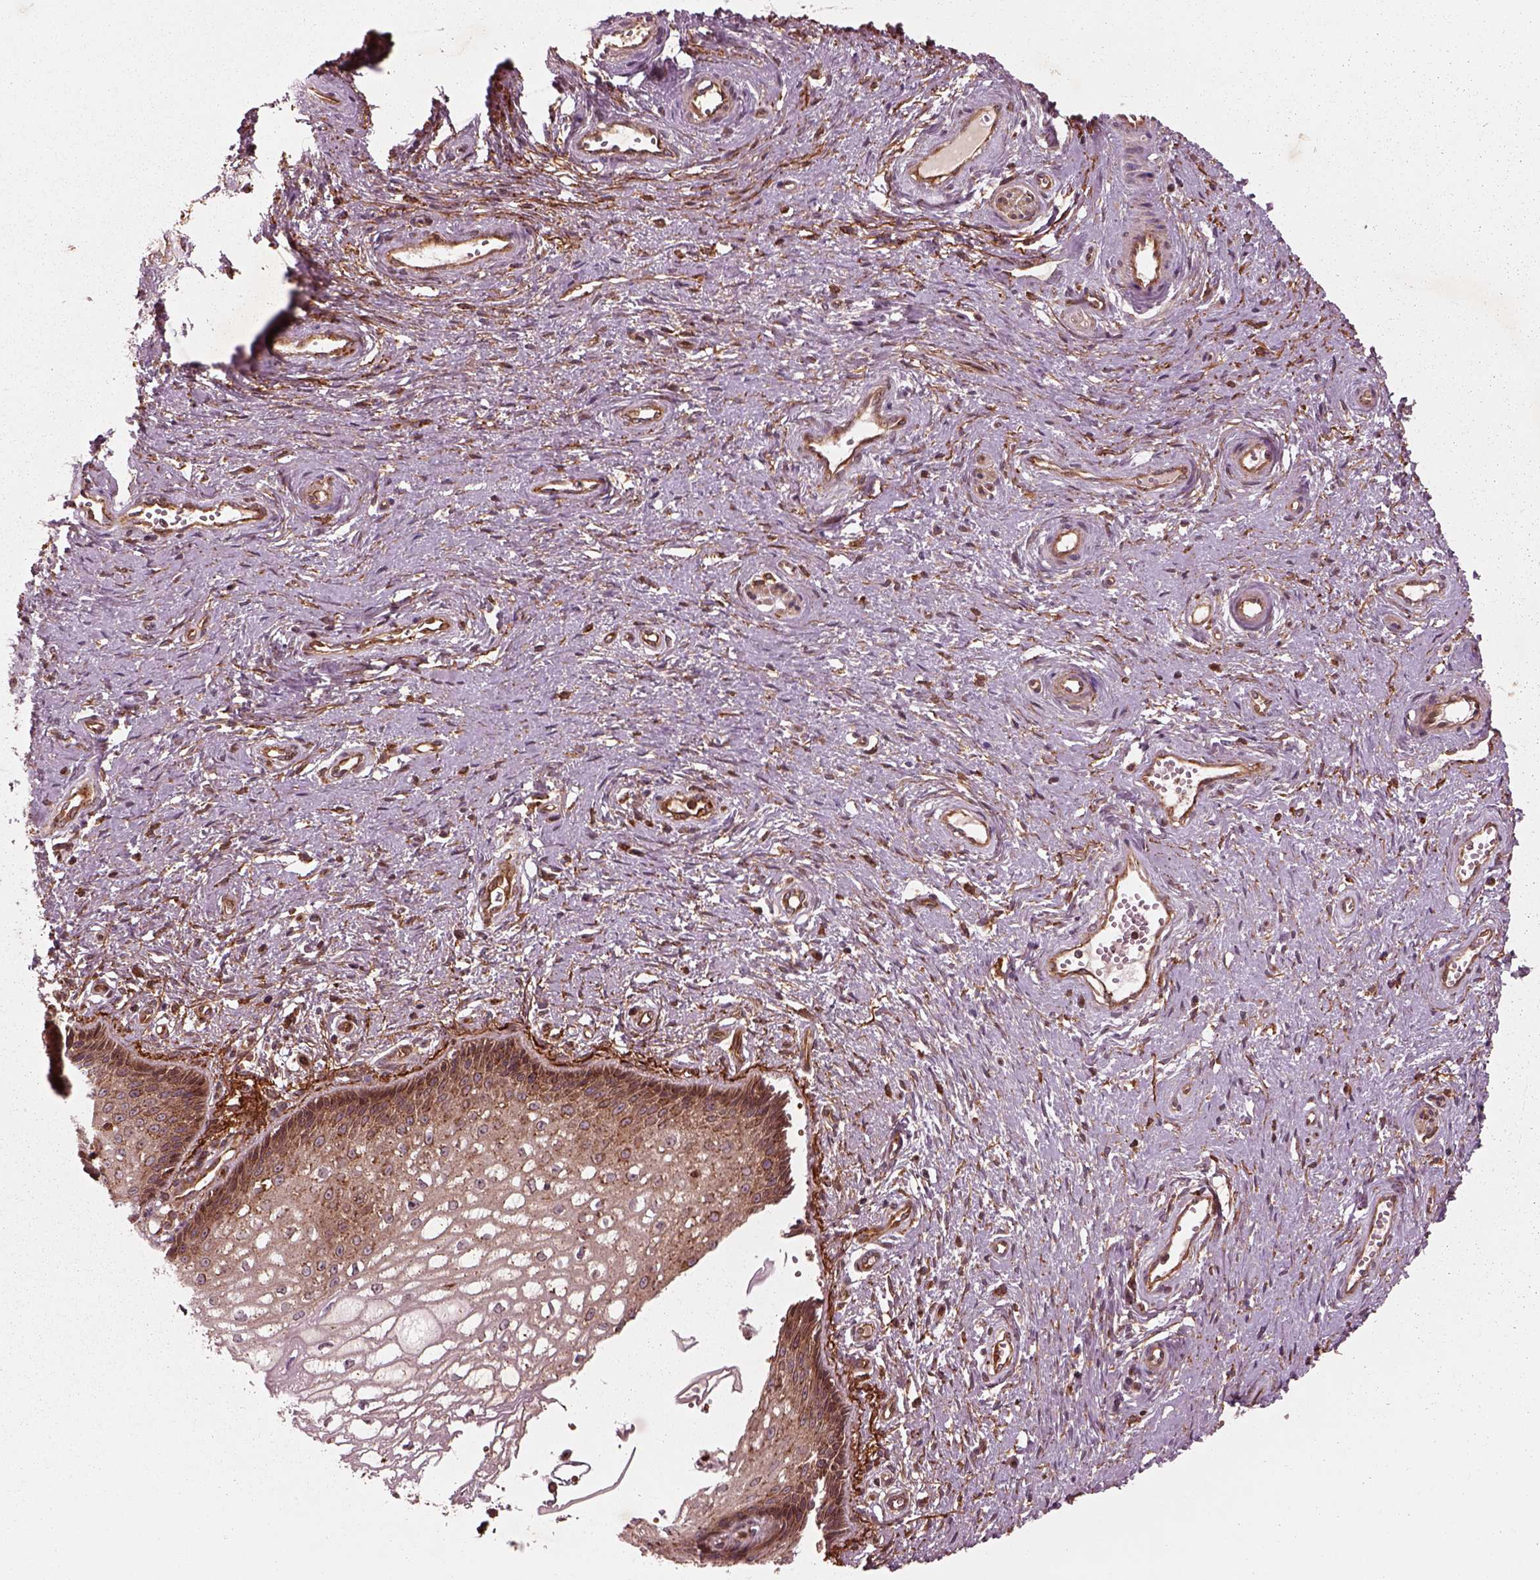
{"staining": {"intensity": "moderate", "quantity": "25%-75%", "location": "cytoplasmic/membranous"}, "tissue": "cervical cancer", "cell_type": "Tumor cells", "image_type": "cancer", "snomed": [{"axis": "morphology", "description": "Squamous cell carcinoma, NOS"}, {"axis": "topography", "description": "Cervix"}], "caption": "The micrograph shows immunohistochemical staining of cervical squamous cell carcinoma. There is moderate cytoplasmic/membranous expression is appreciated in about 25%-75% of tumor cells. (IHC, brightfield microscopy, high magnification).", "gene": "WASHC2A", "patient": {"sex": "female", "age": 30}}